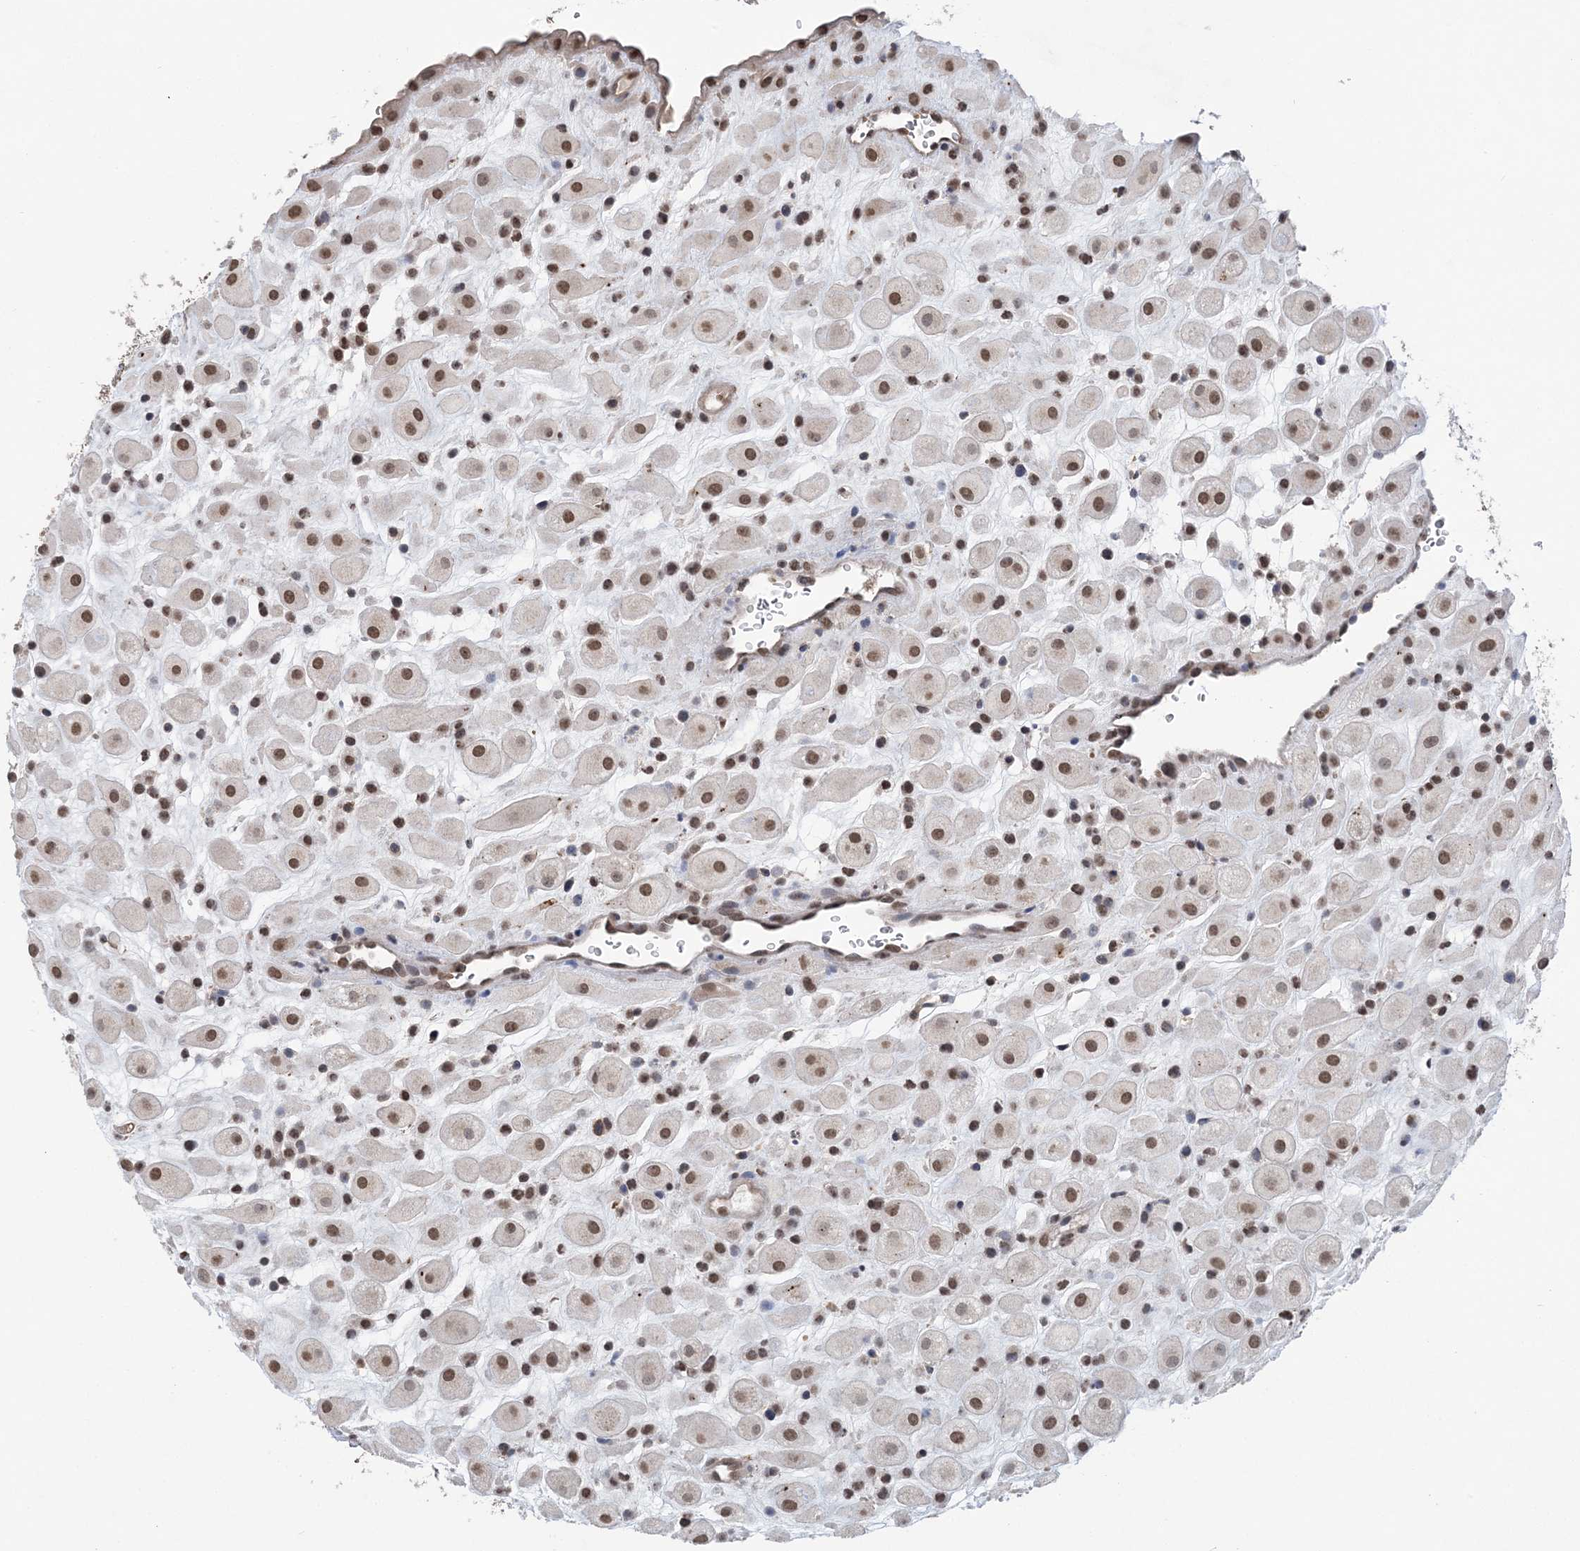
{"staining": {"intensity": "moderate", "quantity": ">75%", "location": "nuclear"}, "tissue": "placenta", "cell_type": "Decidual cells", "image_type": "normal", "snomed": [{"axis": "morphology", "description": "Normal tissue, NOS"}, {"axis": "topography", "description": "Placenta"}], "caption": "Immunohistochemical staining of unremarkable human placenta exhibits >75% levels of moderate nuclear protein positivity in approximately >75% of decidual cells.", "gene": "CCDC152", "patient": {"sex": "female", "age": 35}}